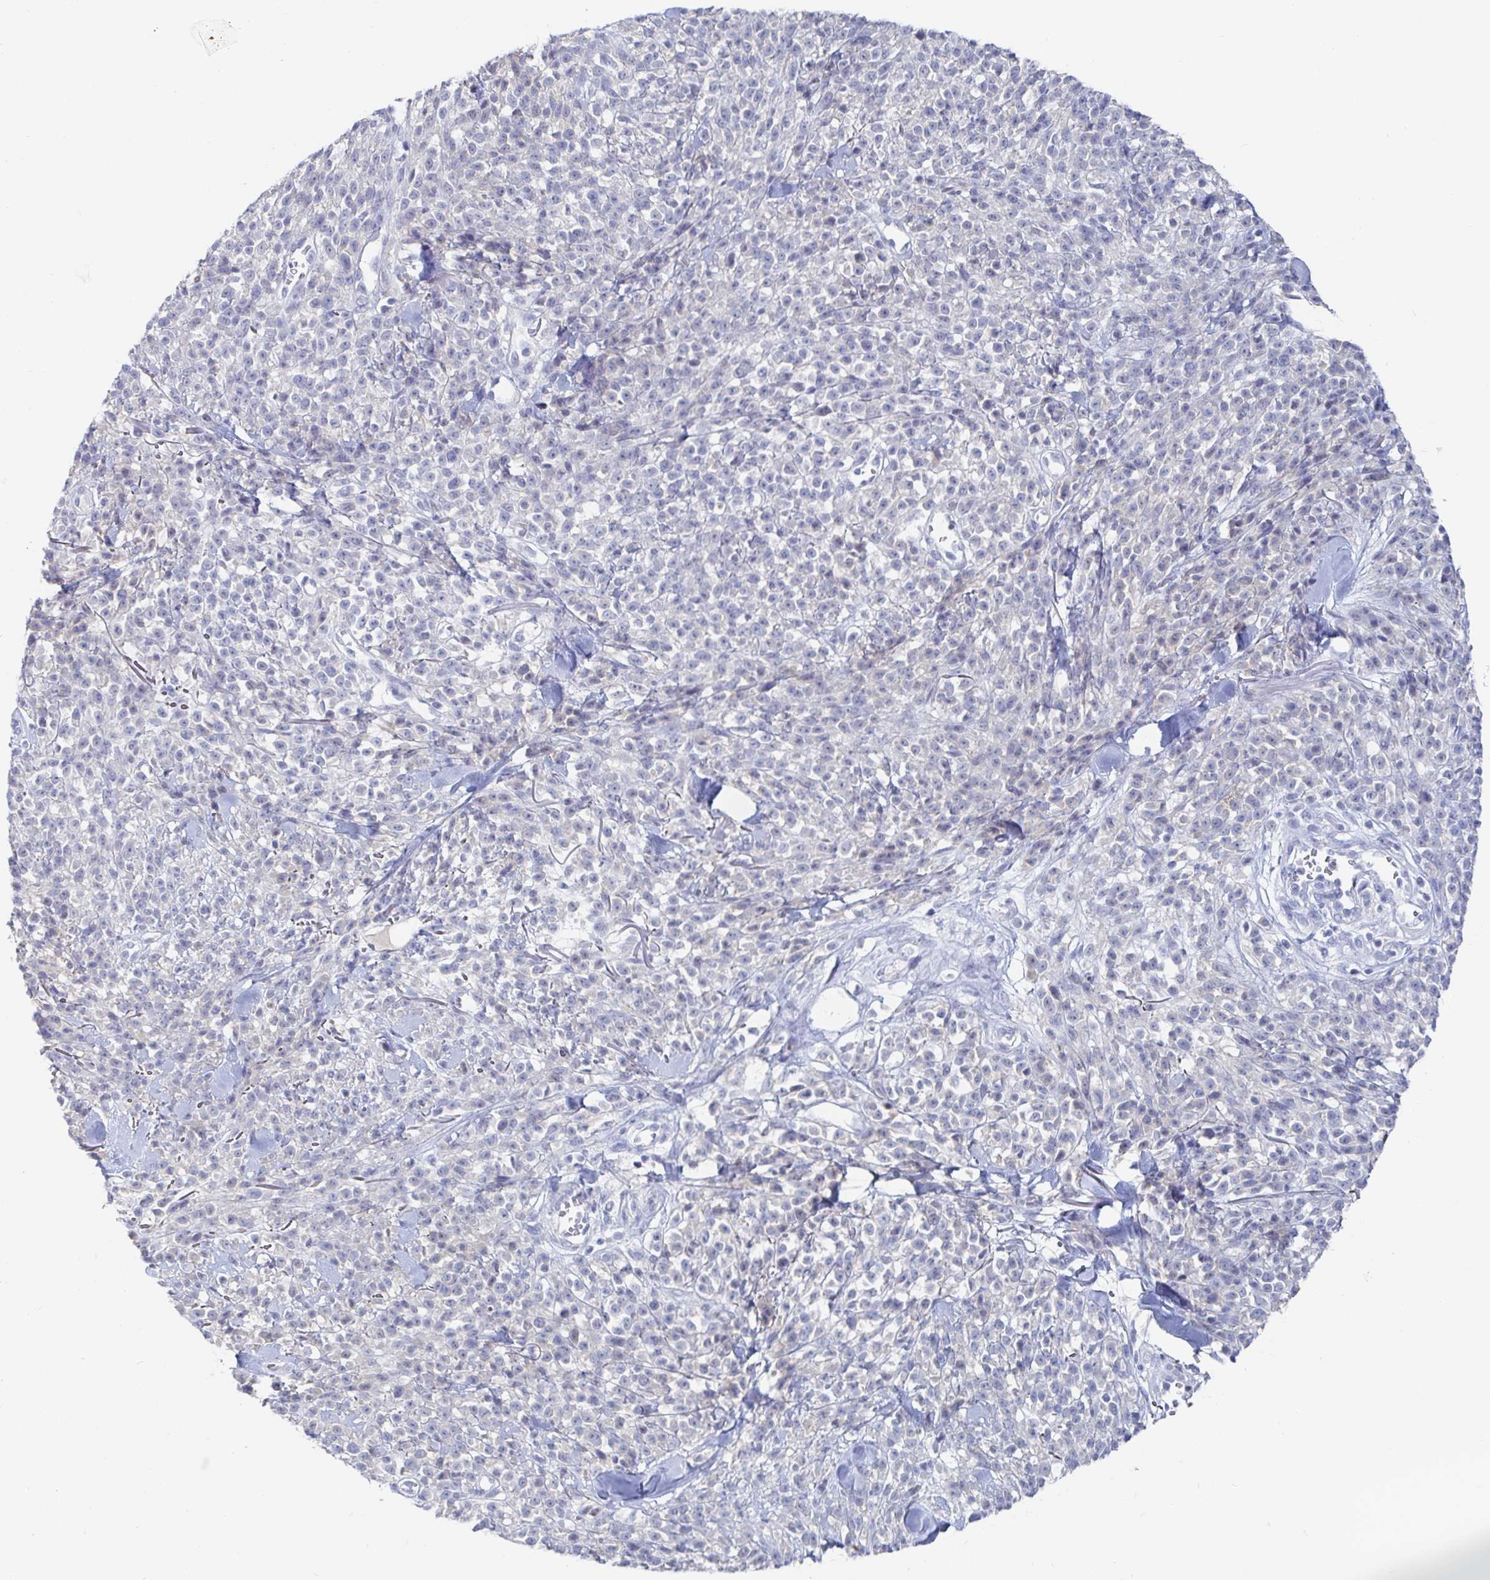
{"staining": {"intensity": "negative", "quantity": "none", "location": "none"}, "tissue": "melanoma", "cell_type": "Tumor cells", "image_type": "cancer", "snomed": [{"axis": "morphology", "description": "Malignant melanoma, NOS"}, {"axis": "topography", "description": "Skin"}, {"axis": "topography", "description": "Skin of trunk"}], "caption": "This is an immunohistochemistry image of human malignant melanoma. There is no staining in tumor cells.", "gene": "ZNF430", "patient": {"sex": "male", "age": 74}}